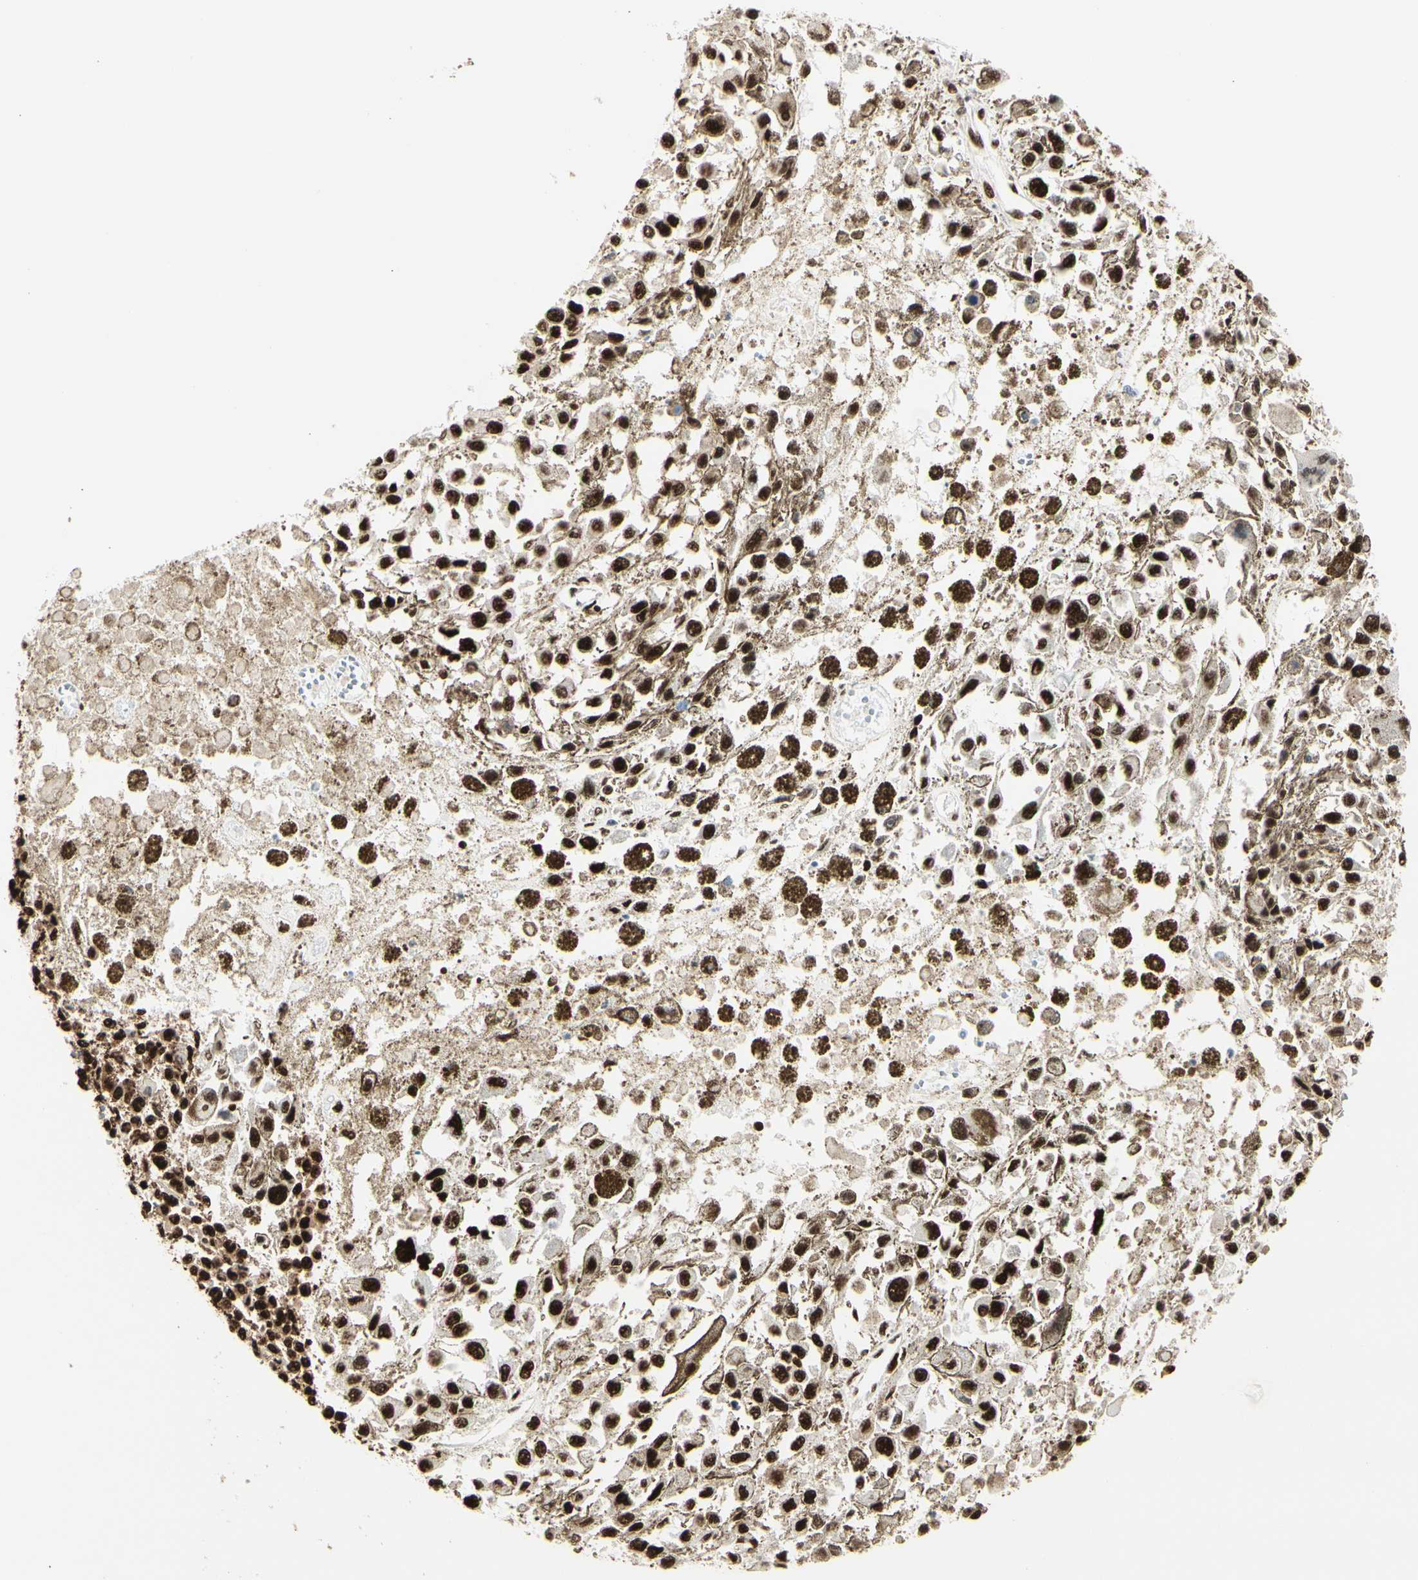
{"staining": {"intensity": "strong", "quantity": ">75%", "location": "nuclear"}, "tissue": "melanoma", "cell_type": "Tumor cells", "image_type": "cancer", "snomed": [{"axis": "morphology", "description": "Malignant melanoma, Metastatic site"}, {"axis": "topography", "description": "Lymph node"}], "caption": "Brown immunohistochemical staining in melanoma shows strong nuclear expression in approximately >75% of tumor cells.", "gene": "HEXIM1", "patient": {"sex": "male", "age": 59}}